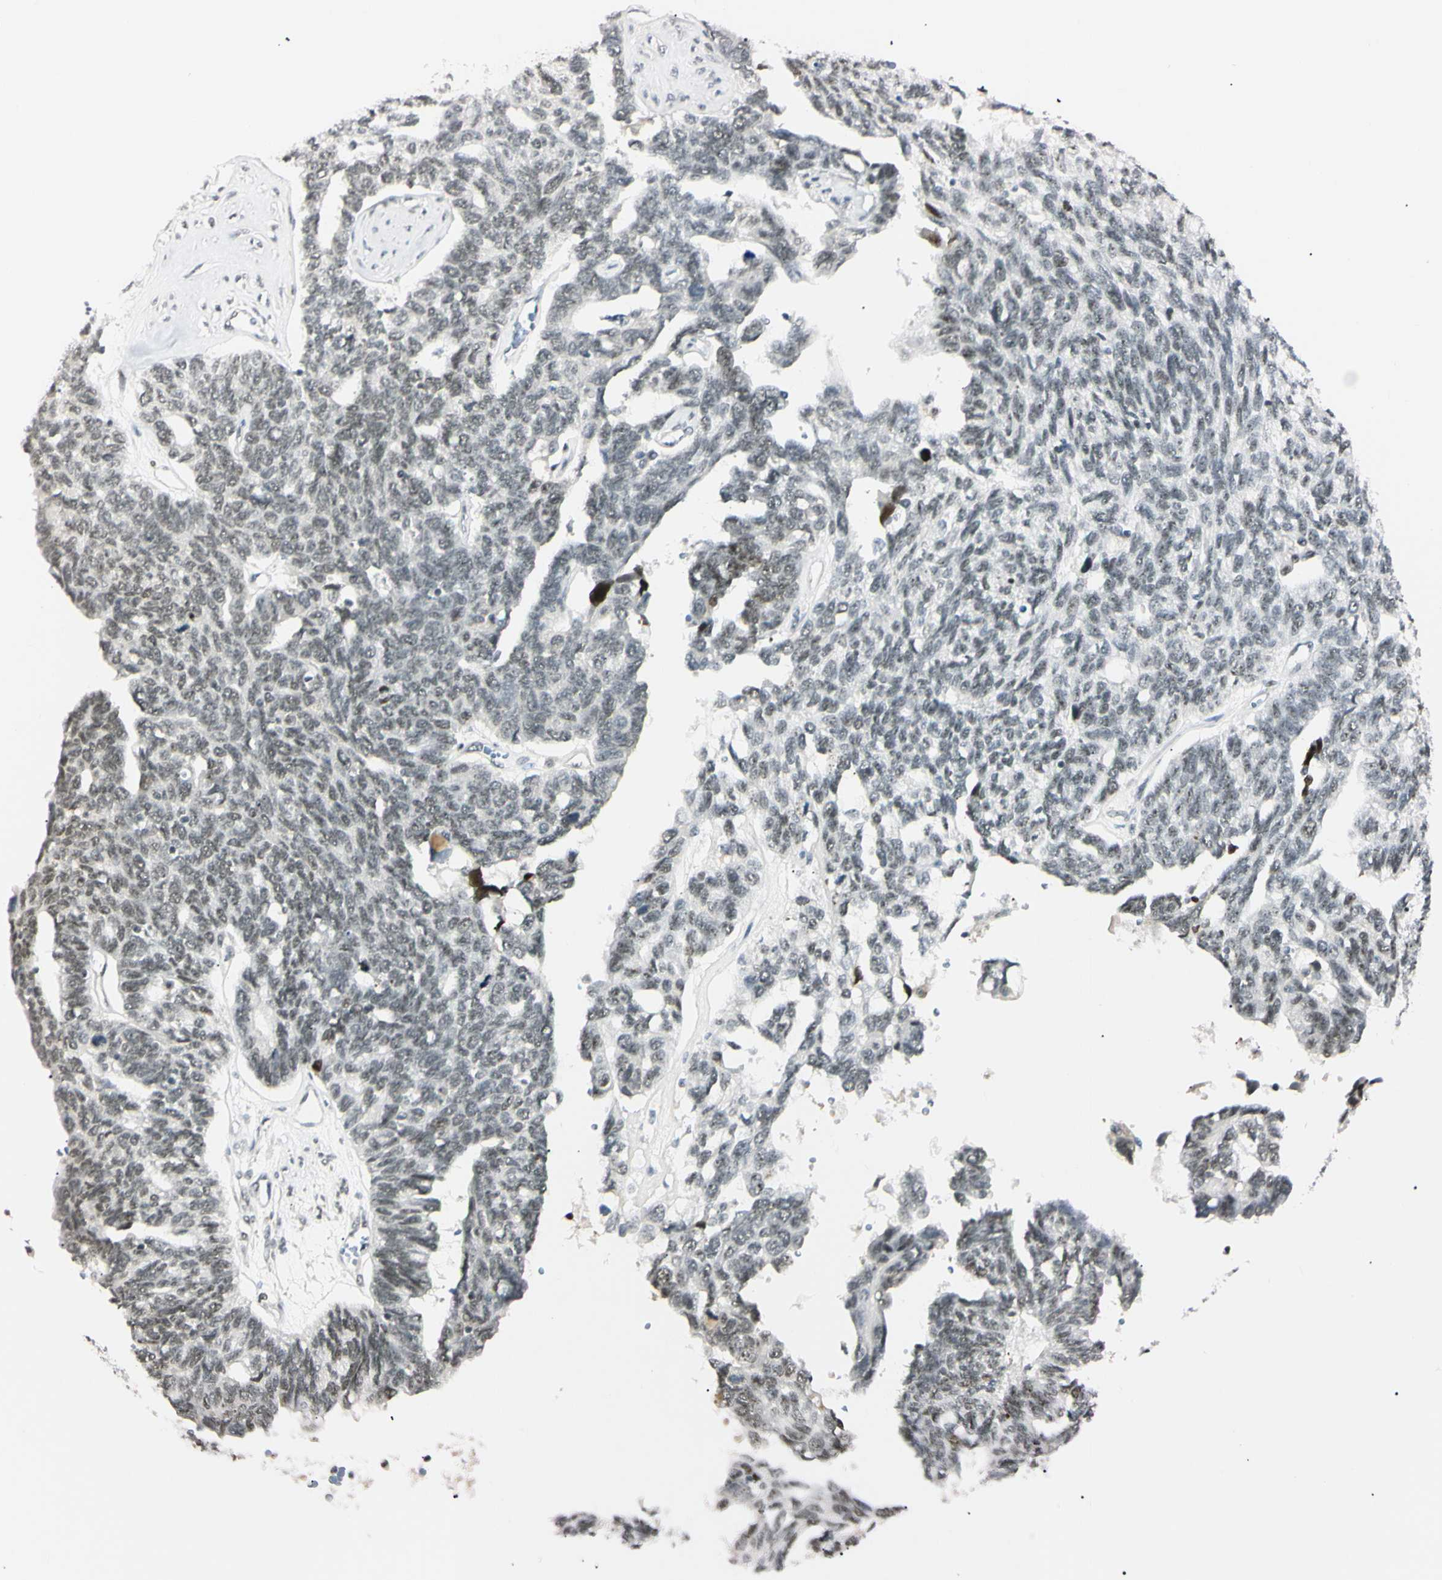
{"staining": {"intensity": "weak", "quantity": "25%-75%", "location": "nuclear"}, "tissue": "ovarian cancer", "cell_type": "Tumor cells", "image_type": "cancer", "snomed": [{"axis": "morphology", "description": "Cystadenocarcinoma, serous, NOS"}, {"axis": "topography", "description": "Ovary"}], "caption": "Human ovarian serous cystadenocarcinoma stained with a protein marker exhibits weak staining in tumor cells.", "gene": "ZNF134", "patient": {"sex": "female", "age": 79}}